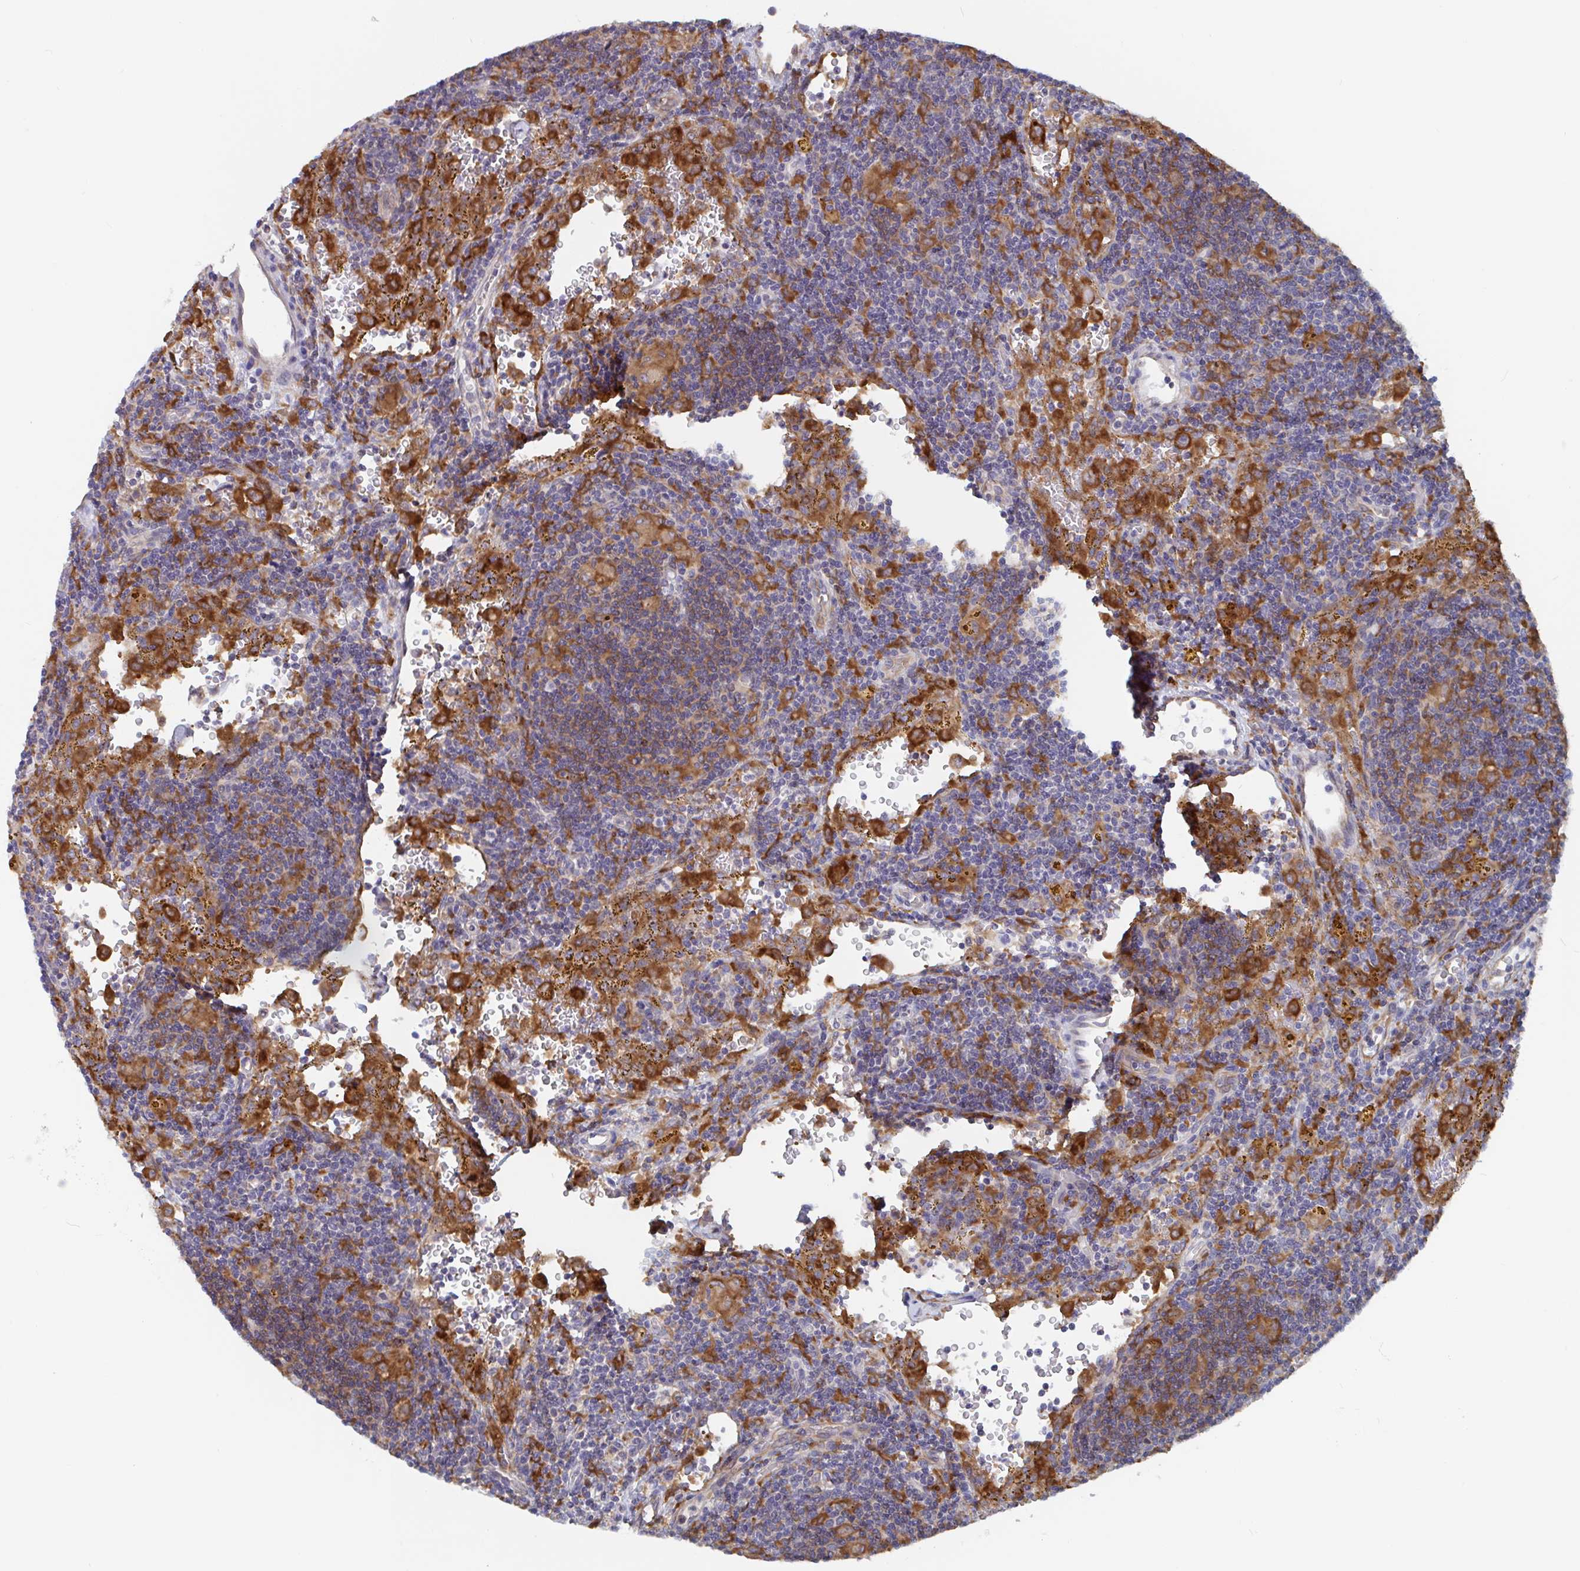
{"staining": {"intensity": "weak", "quantity": "25%-75%", "location": "cytoplasmic/membranous"}, "tissue": "lymphoma", "cell_type": "Tumor cells", "image_type": "cancer", "snomed": [{"axis": "morphology", "description": "Malignant lymphoma, non-Hodgkin's type, Low grade"}, {"axis": "topography", "description": "Spleen"}], "caption": "Immunohistochemical staining of lymphoma reveals low levels of weak cytoplasmic/membranous positivity in about 25%-75% of tumor cells.", "gene": "SNX8", "patient": {"sex": "female", "age": 70}}